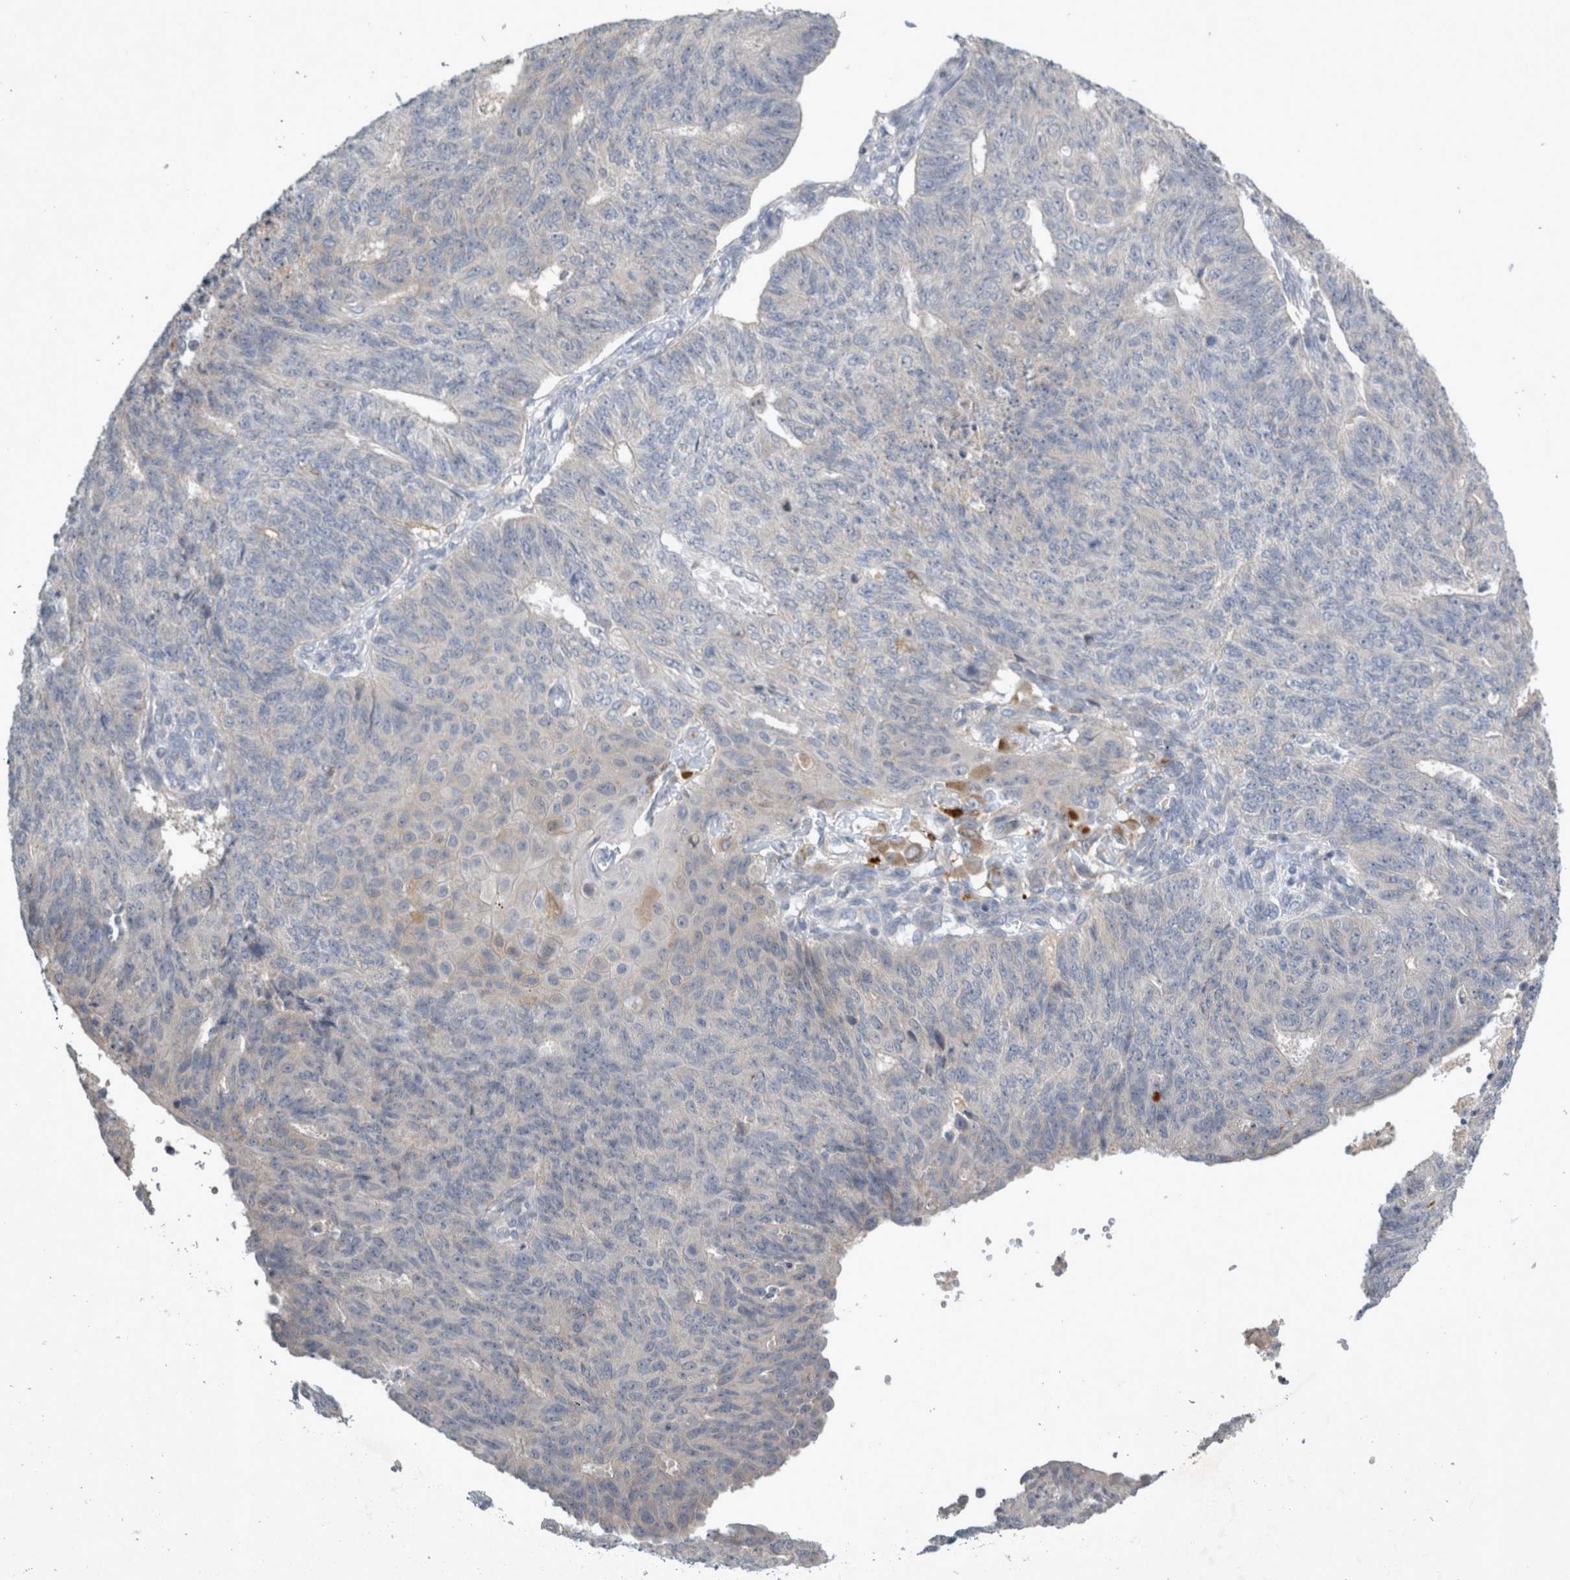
{"staining": {"intensity": "negative", "quantity": "none", "location": "none"}, "tissue": "endometrial cancer", "cell_type": "Tumor cells", "image_type": "cancer", "snomed": [{"axis": "morphology", "description": "Adenocarcinoma, NOS"}, {"axis": "topography", "description": "Endometrium"}], "caption": "Immunohistochemical staining of human endometrial adenocarcinoma exhibits no significant staining in tumor cells. (DAB IHC visualized using brightfield microscopy, high magnification).", "gene": "SLC22A11", "patient": {"sex": "female", "age": 32}}